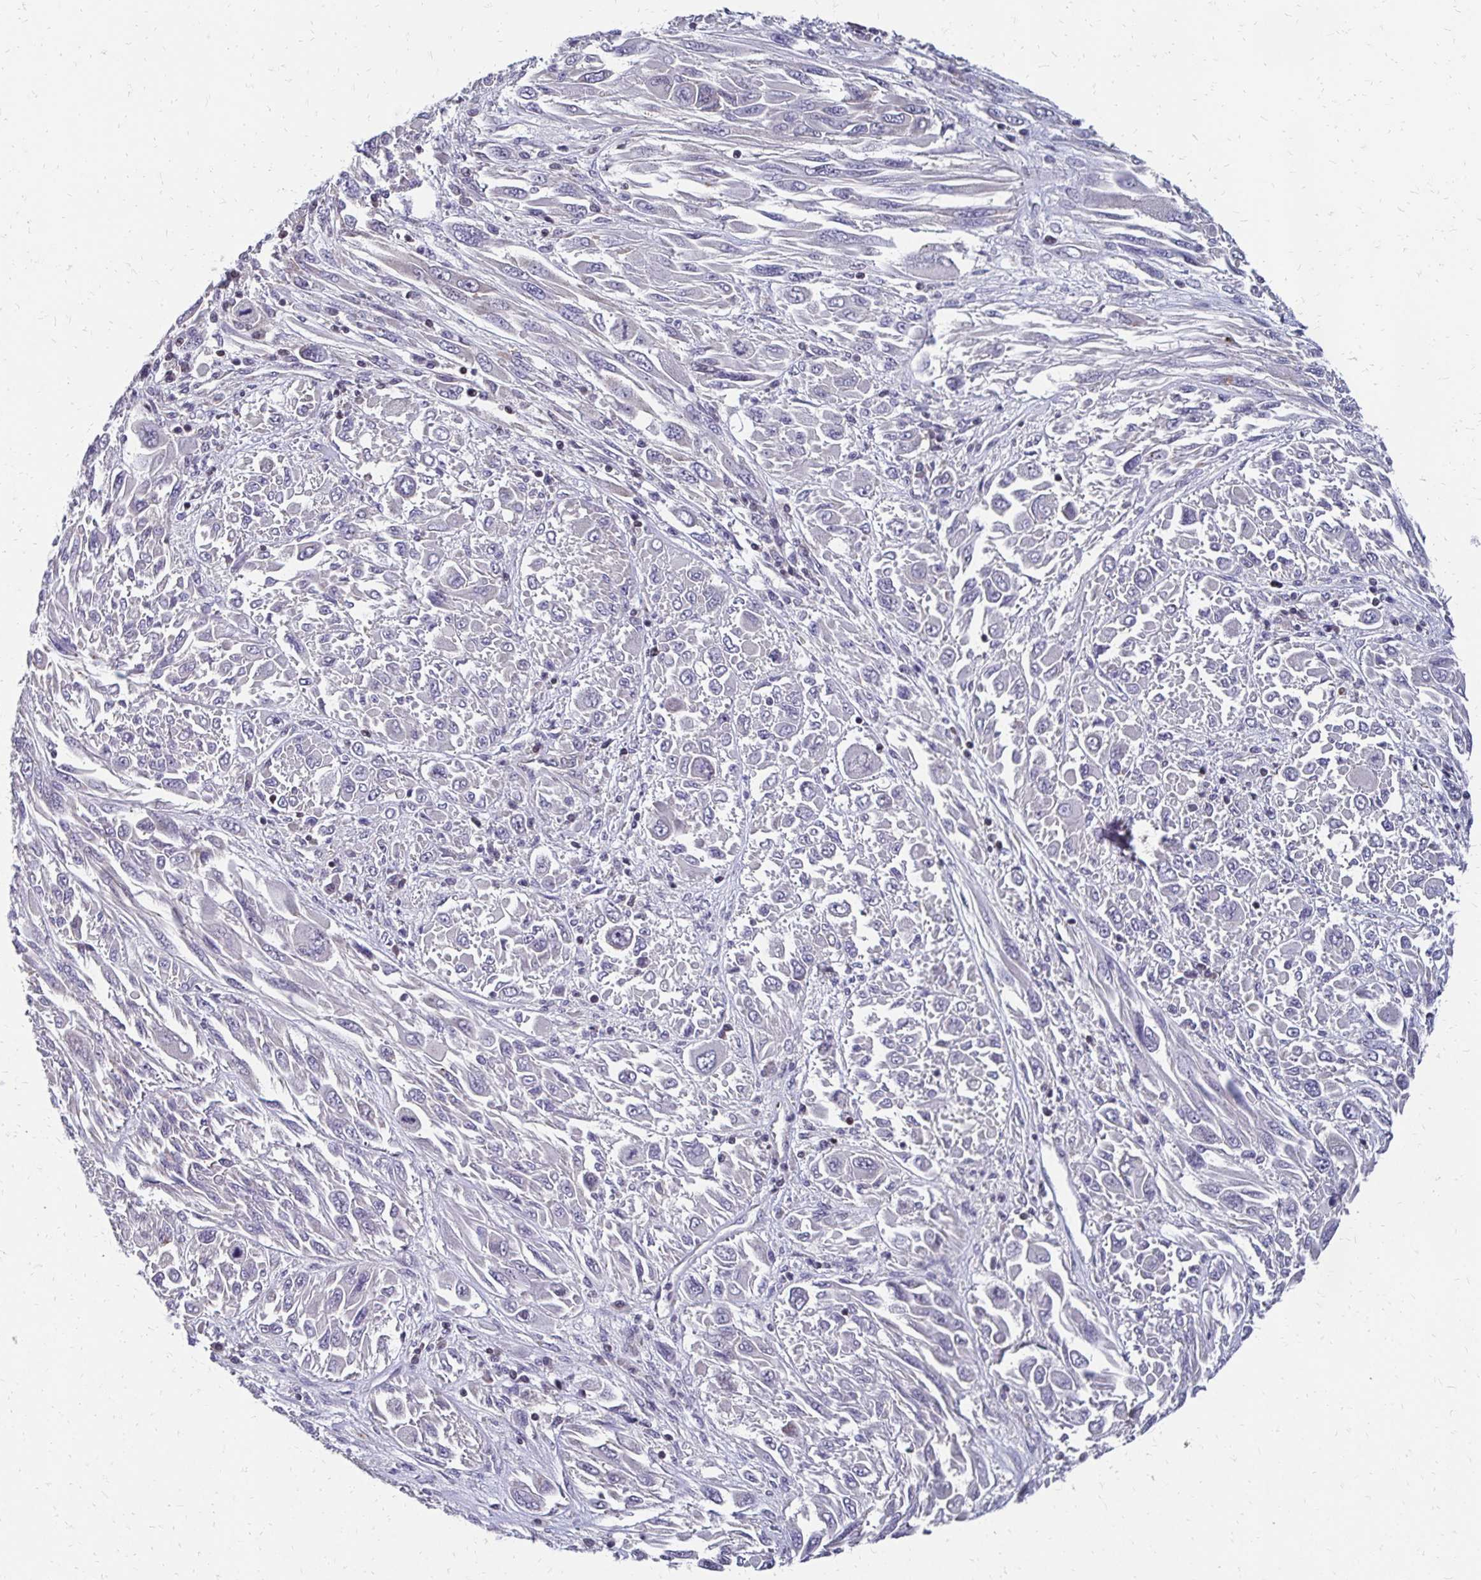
{"staining": {"intensity": "negative", "quantity": "none", "location": "none"}, "tissue": "melanoma", "cell_type": "Tumor cells", "image_type": "cancer", "snomed": [{"axis": "morphology", "description": "Malignant melanoma, NOS"}, {"axis": "topography", "description": "Skin"}], "caption": "Immunohistochemistry image of human malignant melanoma stained for a protein (brown), which exhibits no staining in tumor cells. Nuclei are stained in blue.", "gene": "CBX7", "patient": {"sex": "female", "age": 91}}